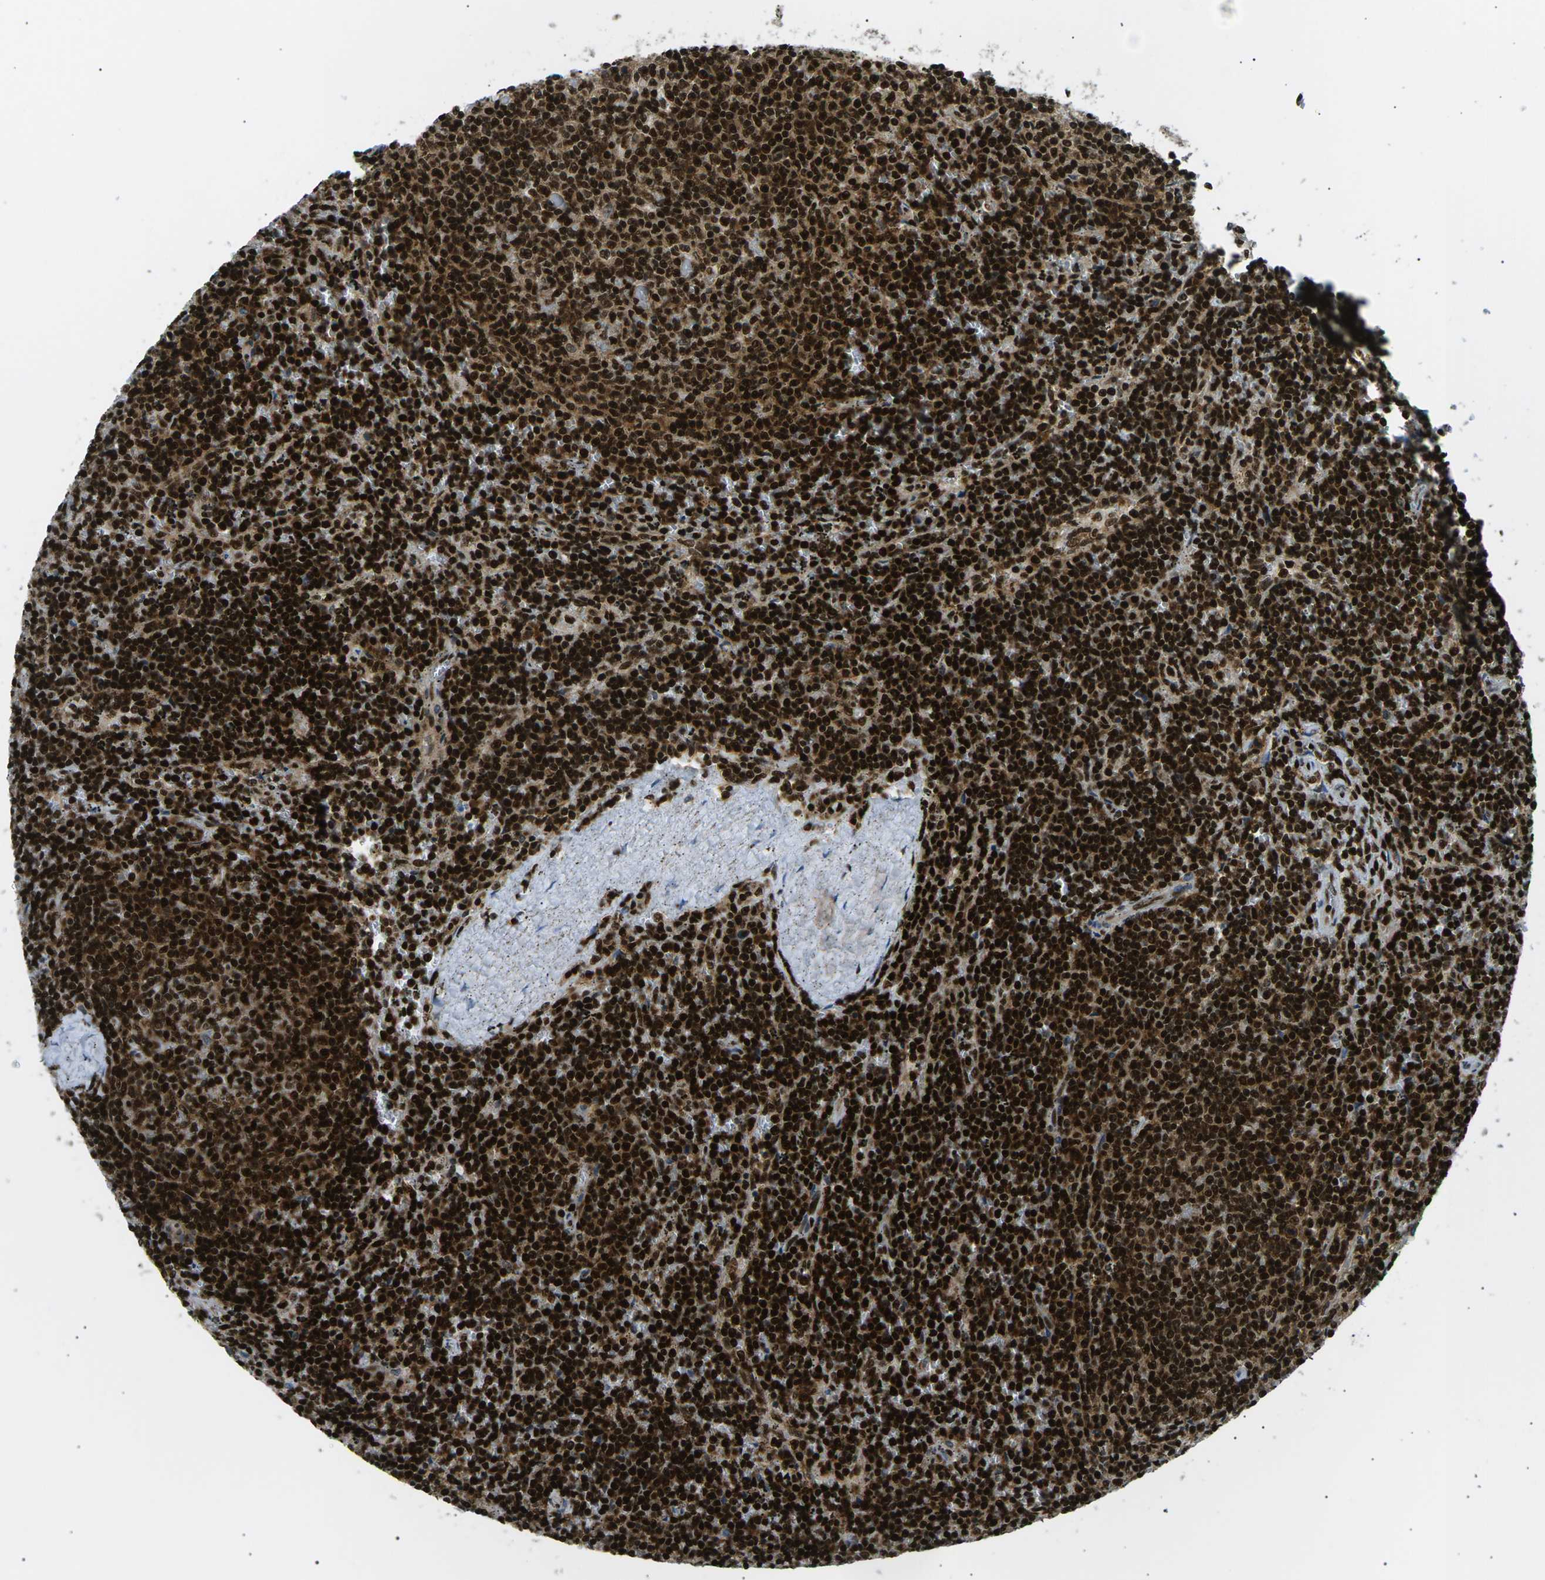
{"staining": {"intensity": "strong", "quantity": ">75%", "location": "cytoplasmic/membranous,nuclear"}, "tissue": "lymphoma", "cell_type": "Tumor cells", "image_type": "cancer", "snomed": [{"axis": "morphology", "description": "Malignant lymphoma, non-Hodgkin's type, Low grade"}, {"axis": "topography", "description": "Spleen"}], "caption": "Lymphoma tissue demonstrates strong cytoplasmic/membranous and nuclear staining in about >75% of tumor cells, visualized by immunohistochemistry.", "gene": "RPA2", "patient": {"sex": "female", "age": 50}}